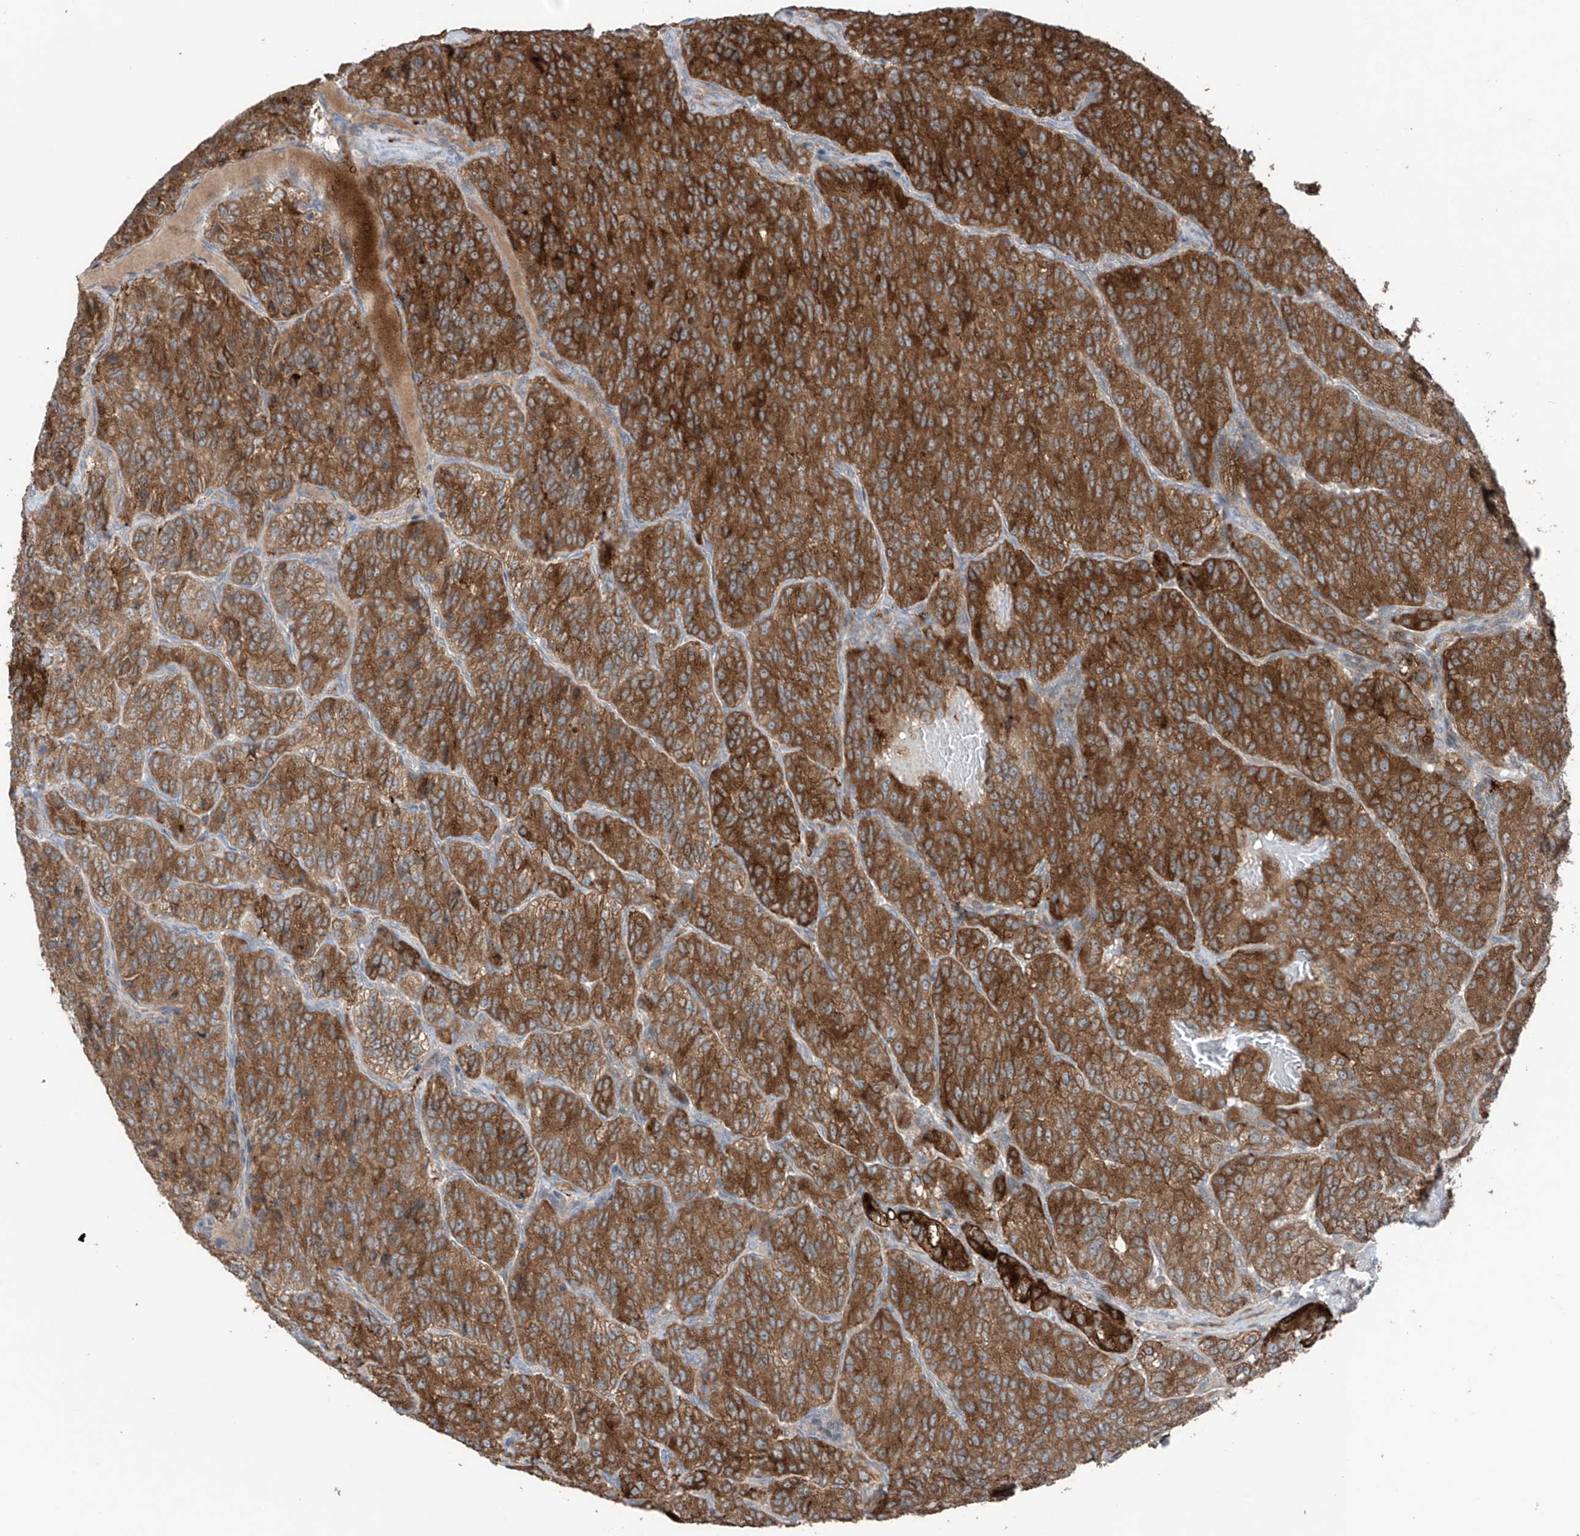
{"staining": {"intensity": "strong", "quantity": ">75%", "location": "cytoplasmic/membranous"}, "tissue": "renal cancer", "cell_type": "Tumor cells", "image_type": "cancer", "snomed": [{"axis": "morphology", "description": "Adenocarcinoma, NOS"}, {"axis": "topography", "description": "Kidney"}], "caption": "Immunohistochemical staining of human renal adenocarcinoma exhibits strong cytoplasmic/membranous protein expression in approximately >75% of tumor cells.", "gene": "SAMD3", "patient": {"sex": "female", "age": 63}}